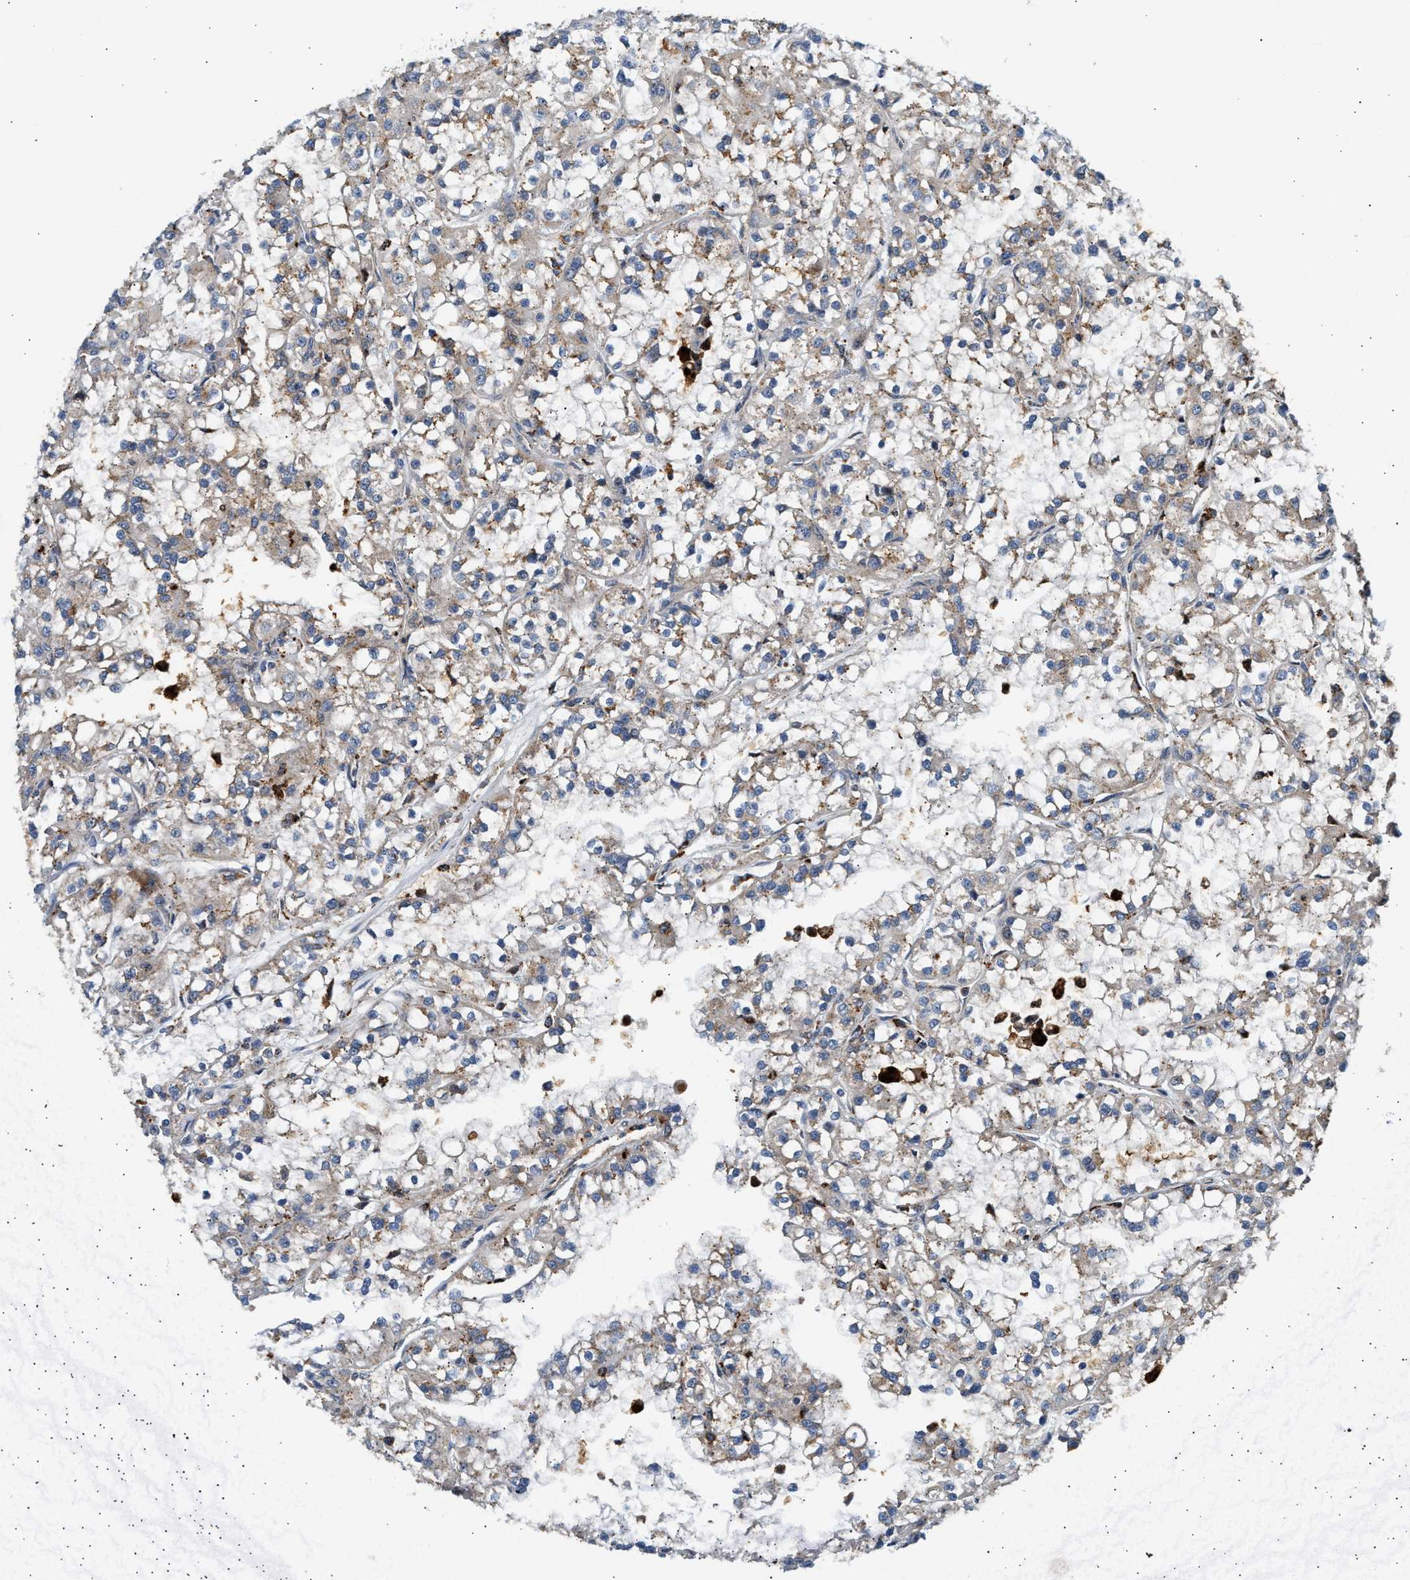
{"staining": {"intensity": "negative", "quantity": "none", "location": "none"}, "tissue": "renal cancer", "cell_type": "Tumor cells", "image_type": "cancer", "snomed": [{"axis": "morphology", "description": "Adenocarcinoma, NOS"}, {"axis": "topography", "description": "Kidney"}], "caption": "Immunohistochemical staining of renal cancer (adenocarcinoma) demonstrates no significant staining in tumor cells.", "gene": "PLD3", "patient": {"sex": "female", "age": 52}}